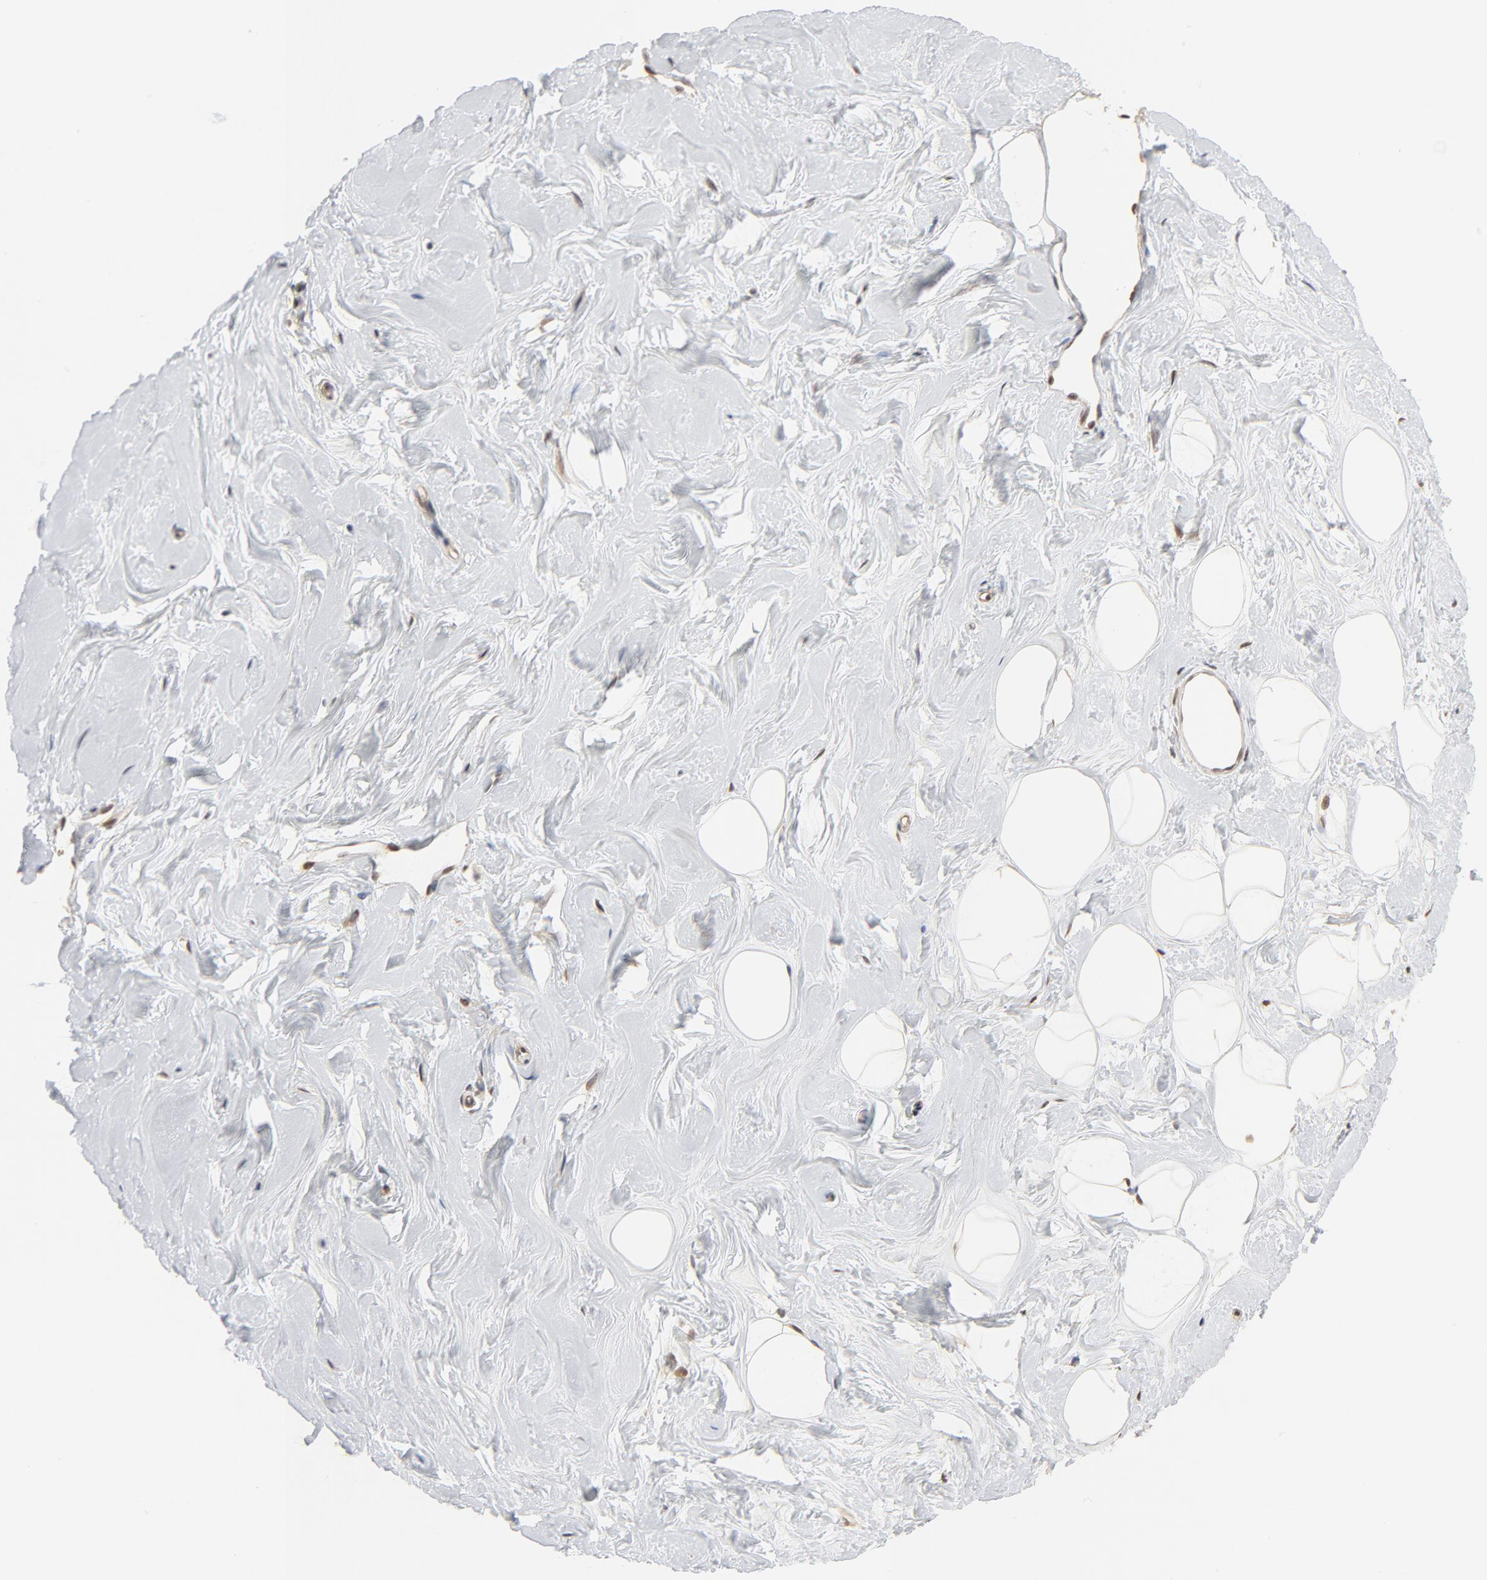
{"staining": {"intensity": "negative", "quantity": "none", "location": "none"}, "tissue": "breast", "cell_type": "Adipocytes", "image_type": "normal", "snomed": [{"axis": "morphology", "description": "Normal tissue, NOS"}, {"axis": "topography", "description": "Breast"}], "caption": "Immunohistochemistry (IHC) of normal breast exhibits no staining in adipocytes.", "gene": "NEDD8", "patient": {"sex": "female", "age": 23}}